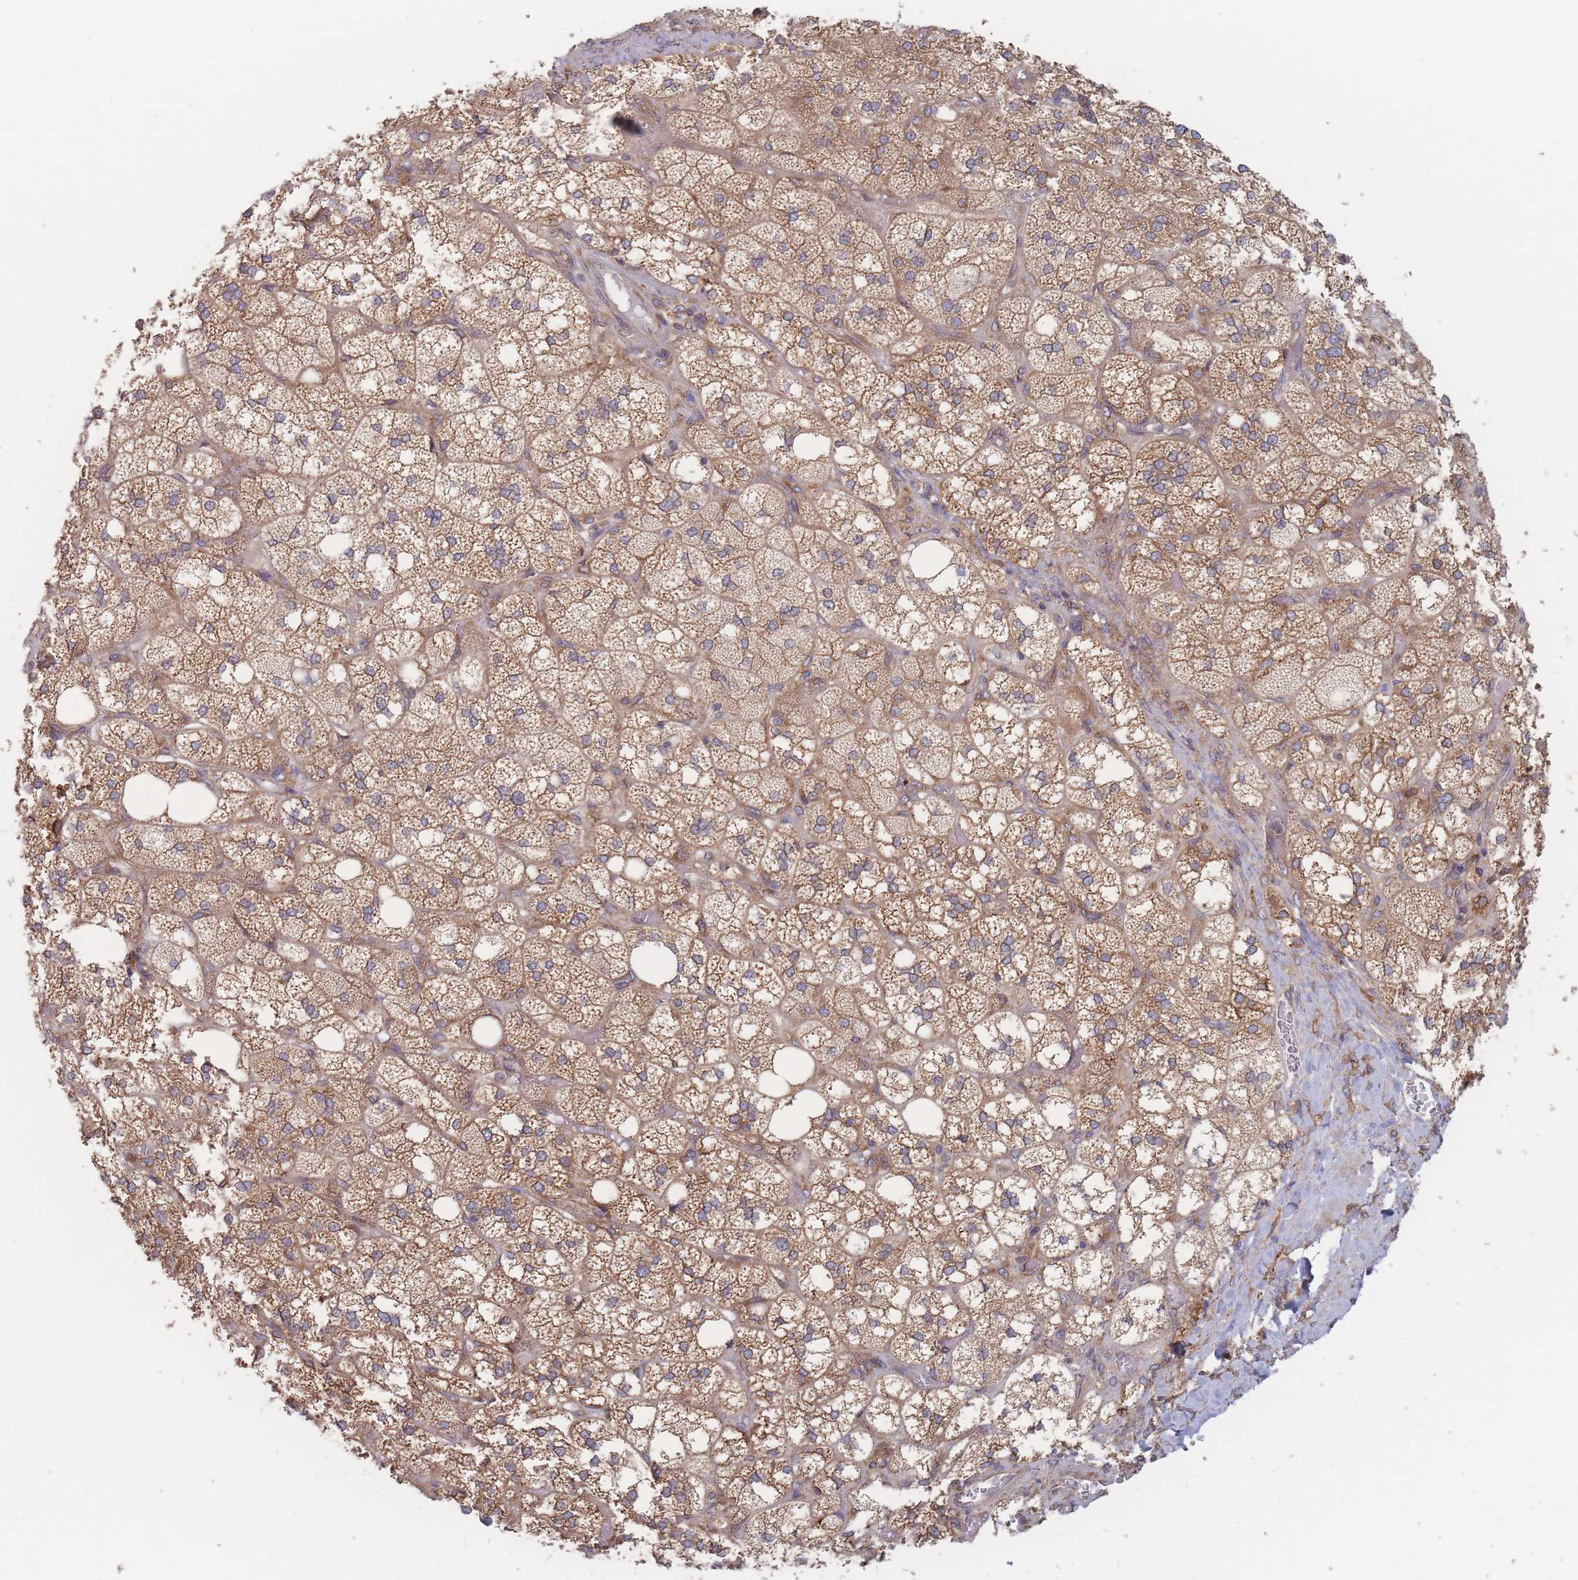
{"staining": {"intensity": "moderate", "quantity": ">75%", "location": "cytoplasmic/membranous"}, "tissue": "adrenal gland", "cell_type": "Glandular cells", "image_type": "normal", "snomed": [{"axis": "morphology", "description": "Normal tissue, NOS"}, {"axis": "topography", "description": "Adrenal gland"}], "caption": "Adrenal gland stained with IHC displays moderate cytoplasmic/membranous positivity in about >75% of glandular cells.", "gene": "KDSR", "patient": {"sex": "male", "age": 61}}